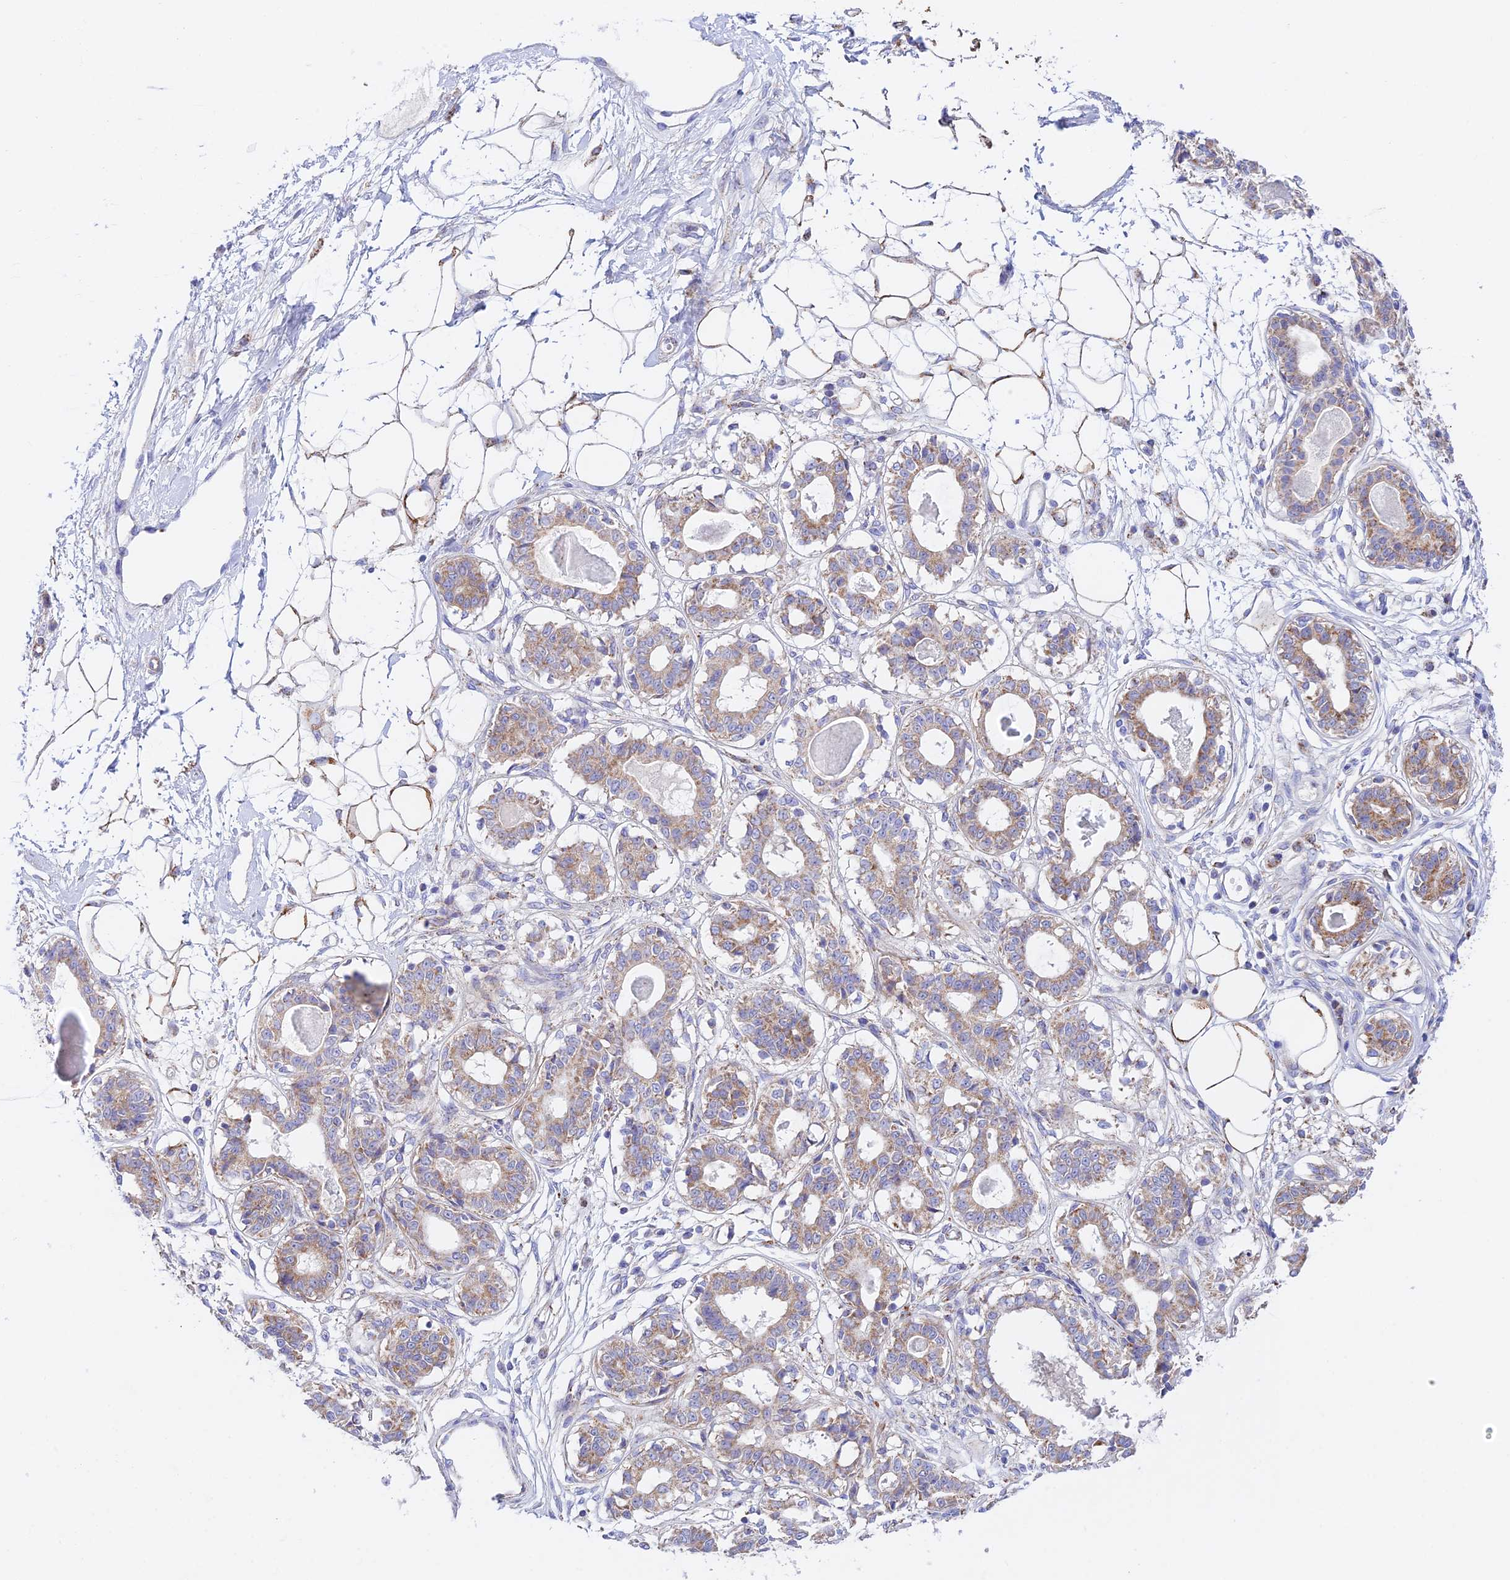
{"staining": {"intensity": "moderate", "quantity": "25%-75%", "location": "cytoplasmic/membranous"}, "tissue": "breast", "cell_type": "Adipocytes", "image_type": "normal", "snomed": [{"axis": "morphology", "description": "Normal tissue, NOS"}, {"axis": "topography", "description": "Breast"}], "caption": "Moderate cytoplasmic/membranous staining for a protein is appreciated in approximately 25%-75% of adipocytes of normal breast using immunohistochemistry (IHC).", "gene": "HSDL2", "patient": {"sex": "female", "age": 45}}